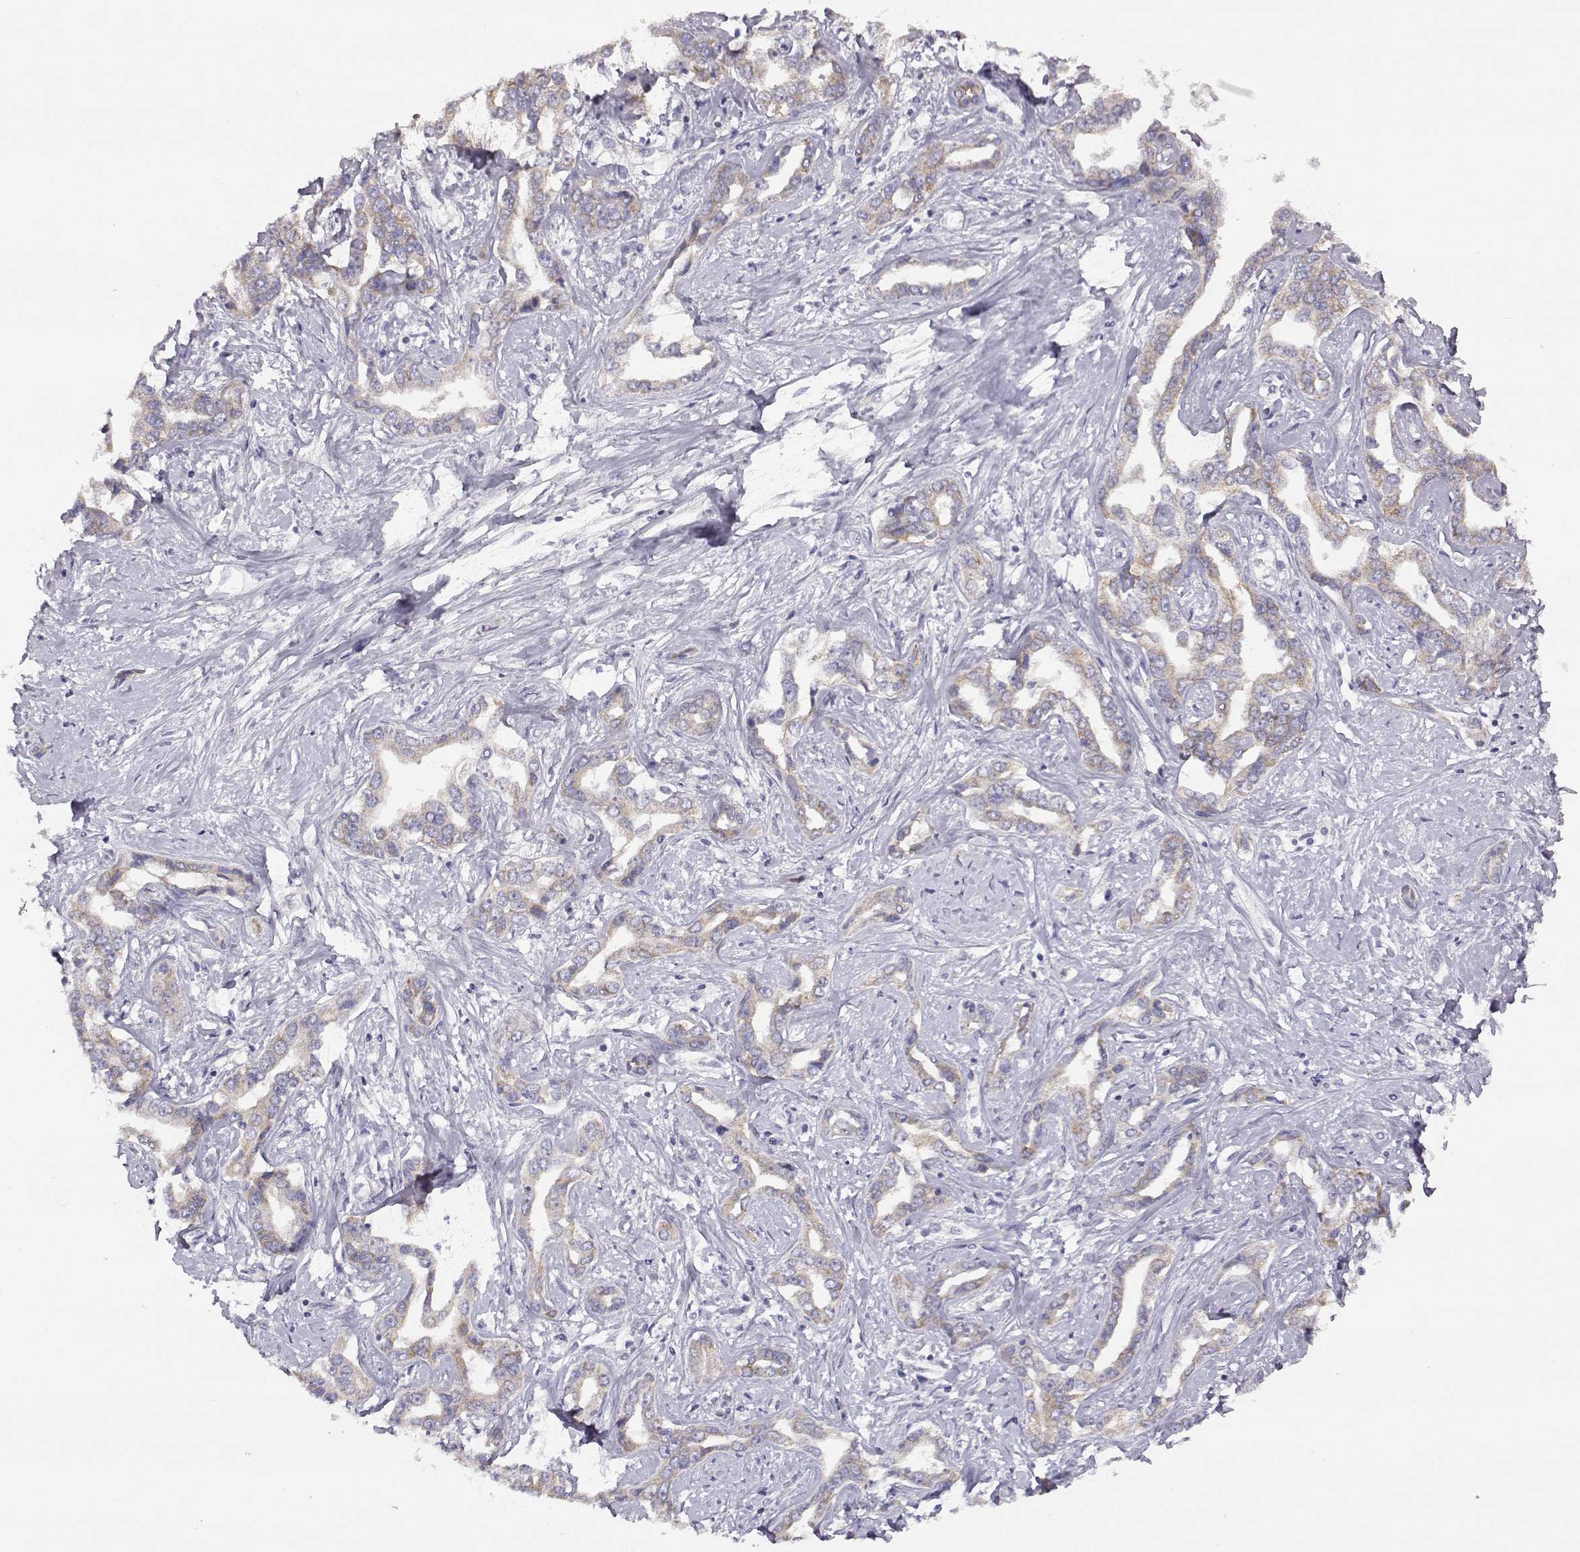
{"staining": {"intensity": "weak", "quantity": "25%-75%", "location": "cytoplasmic/membranous"}, "tissue": "liver cancer", "cell_type": "Tumor cells", "image_type": "cancer", "snomed": [{"axis": "morphology", "description": "Cholangiocarcinoma"}, {"axis": "topography", "description": "Liver"}], "caption": "There is low levels of weak cytoplasmic/membranous staining in tumor cells of liver cholangiocarcinoma, as demonstrated by immunohistochemical staining (brown color).", "gene": "DDC", "patient": {"sex": "male", "age": 59}}